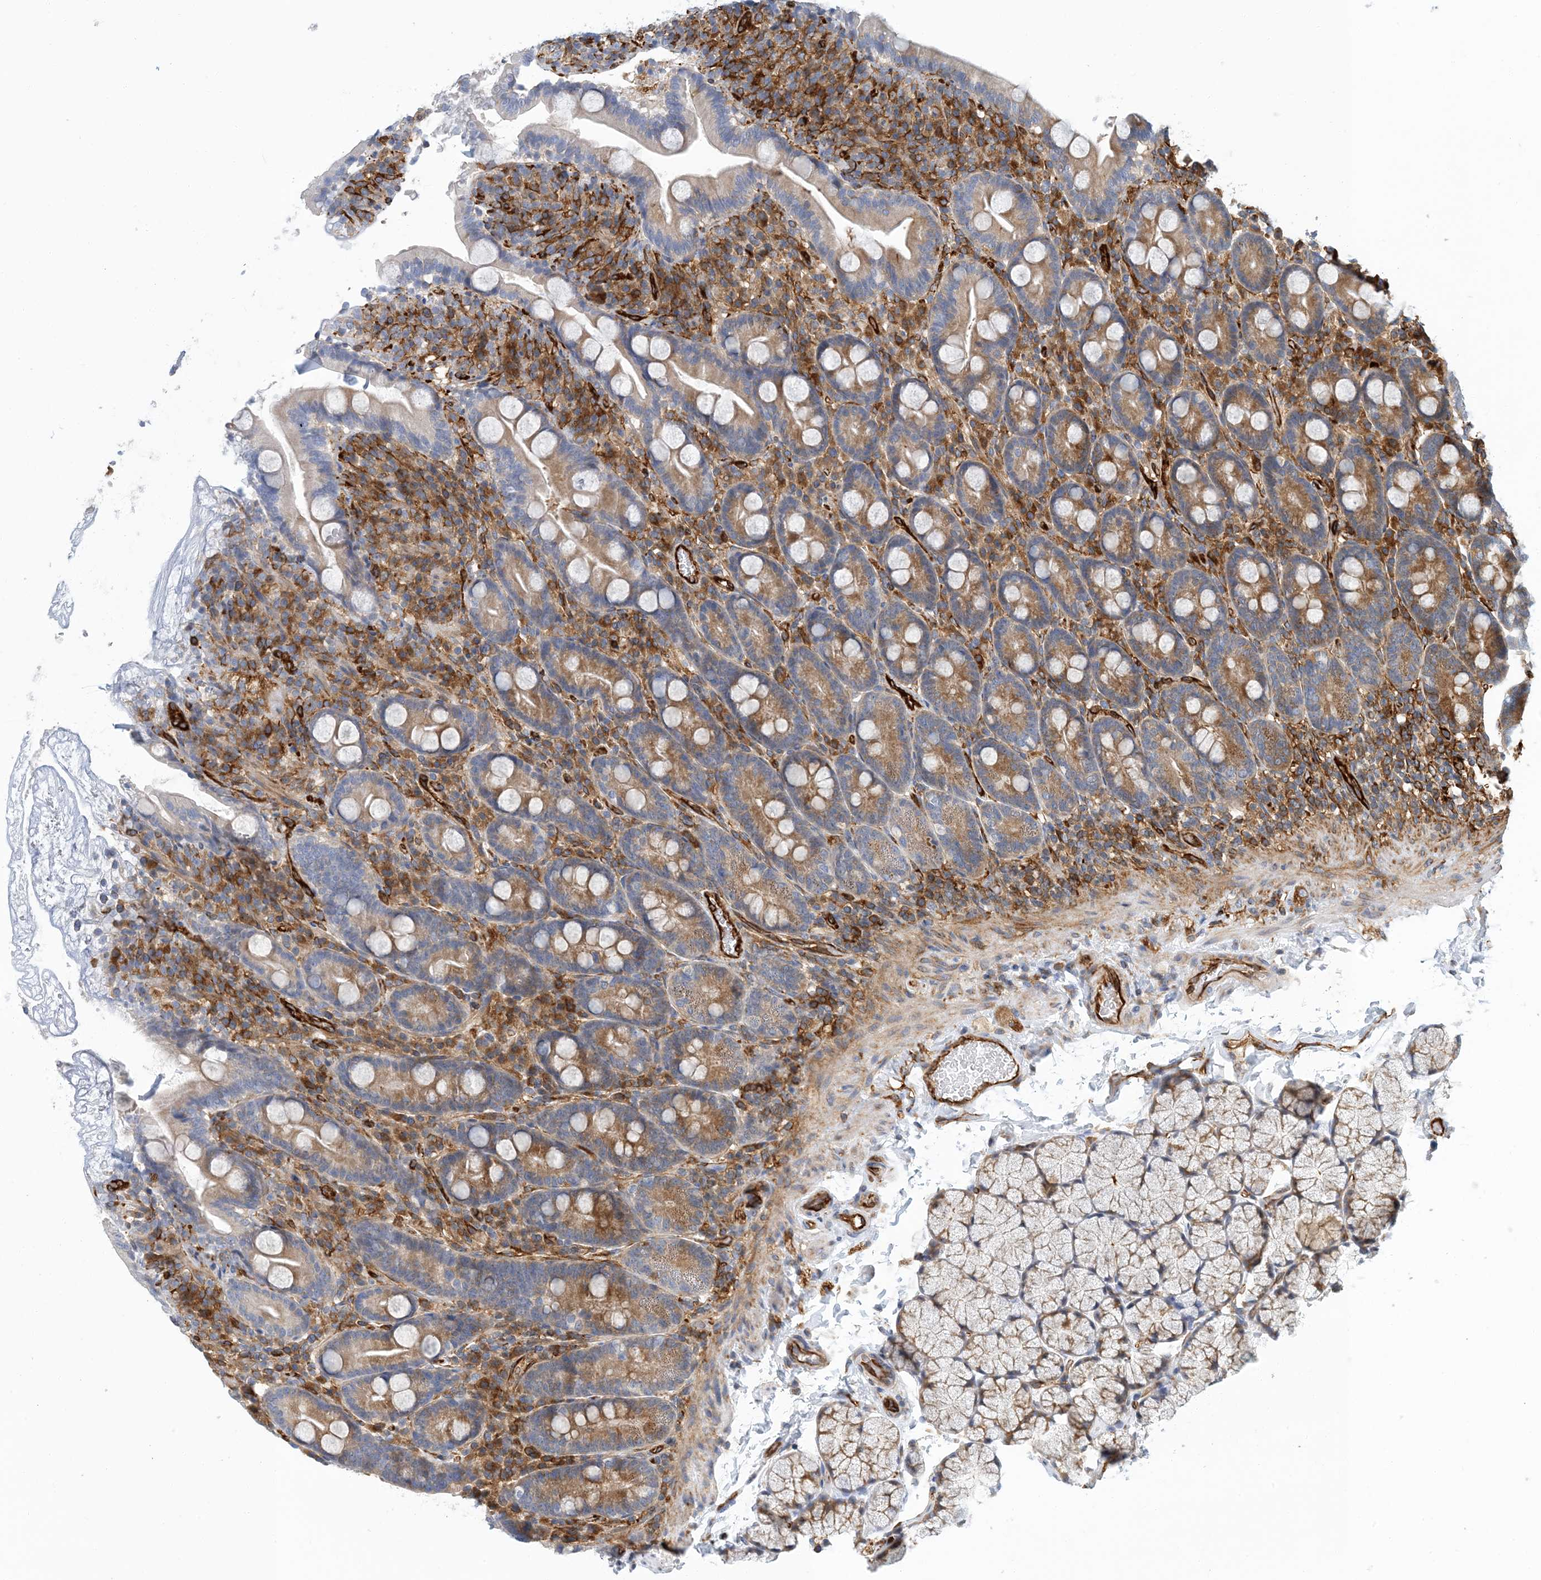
{"staining": {"intensity": "moderate", "quantity": ">75%", "location": "cytoplasmic/membranous"}, "tissue": "duodenum", "cell_type": "Glandular cells", "image_type": "normal", "snomed": [{"axis": "morphology", "description": "Normal tissue, NOS"}, {"axis": "topography", "description": "Duodenum"}], "caption": "Immunohistochemical staining of benign human duodenum shows moderate cytoplasmic/membranous protein expression in about >75% of glandular cells.", "gene": "PCDHA2", "patient": {"sex": "male", "age": 35}}